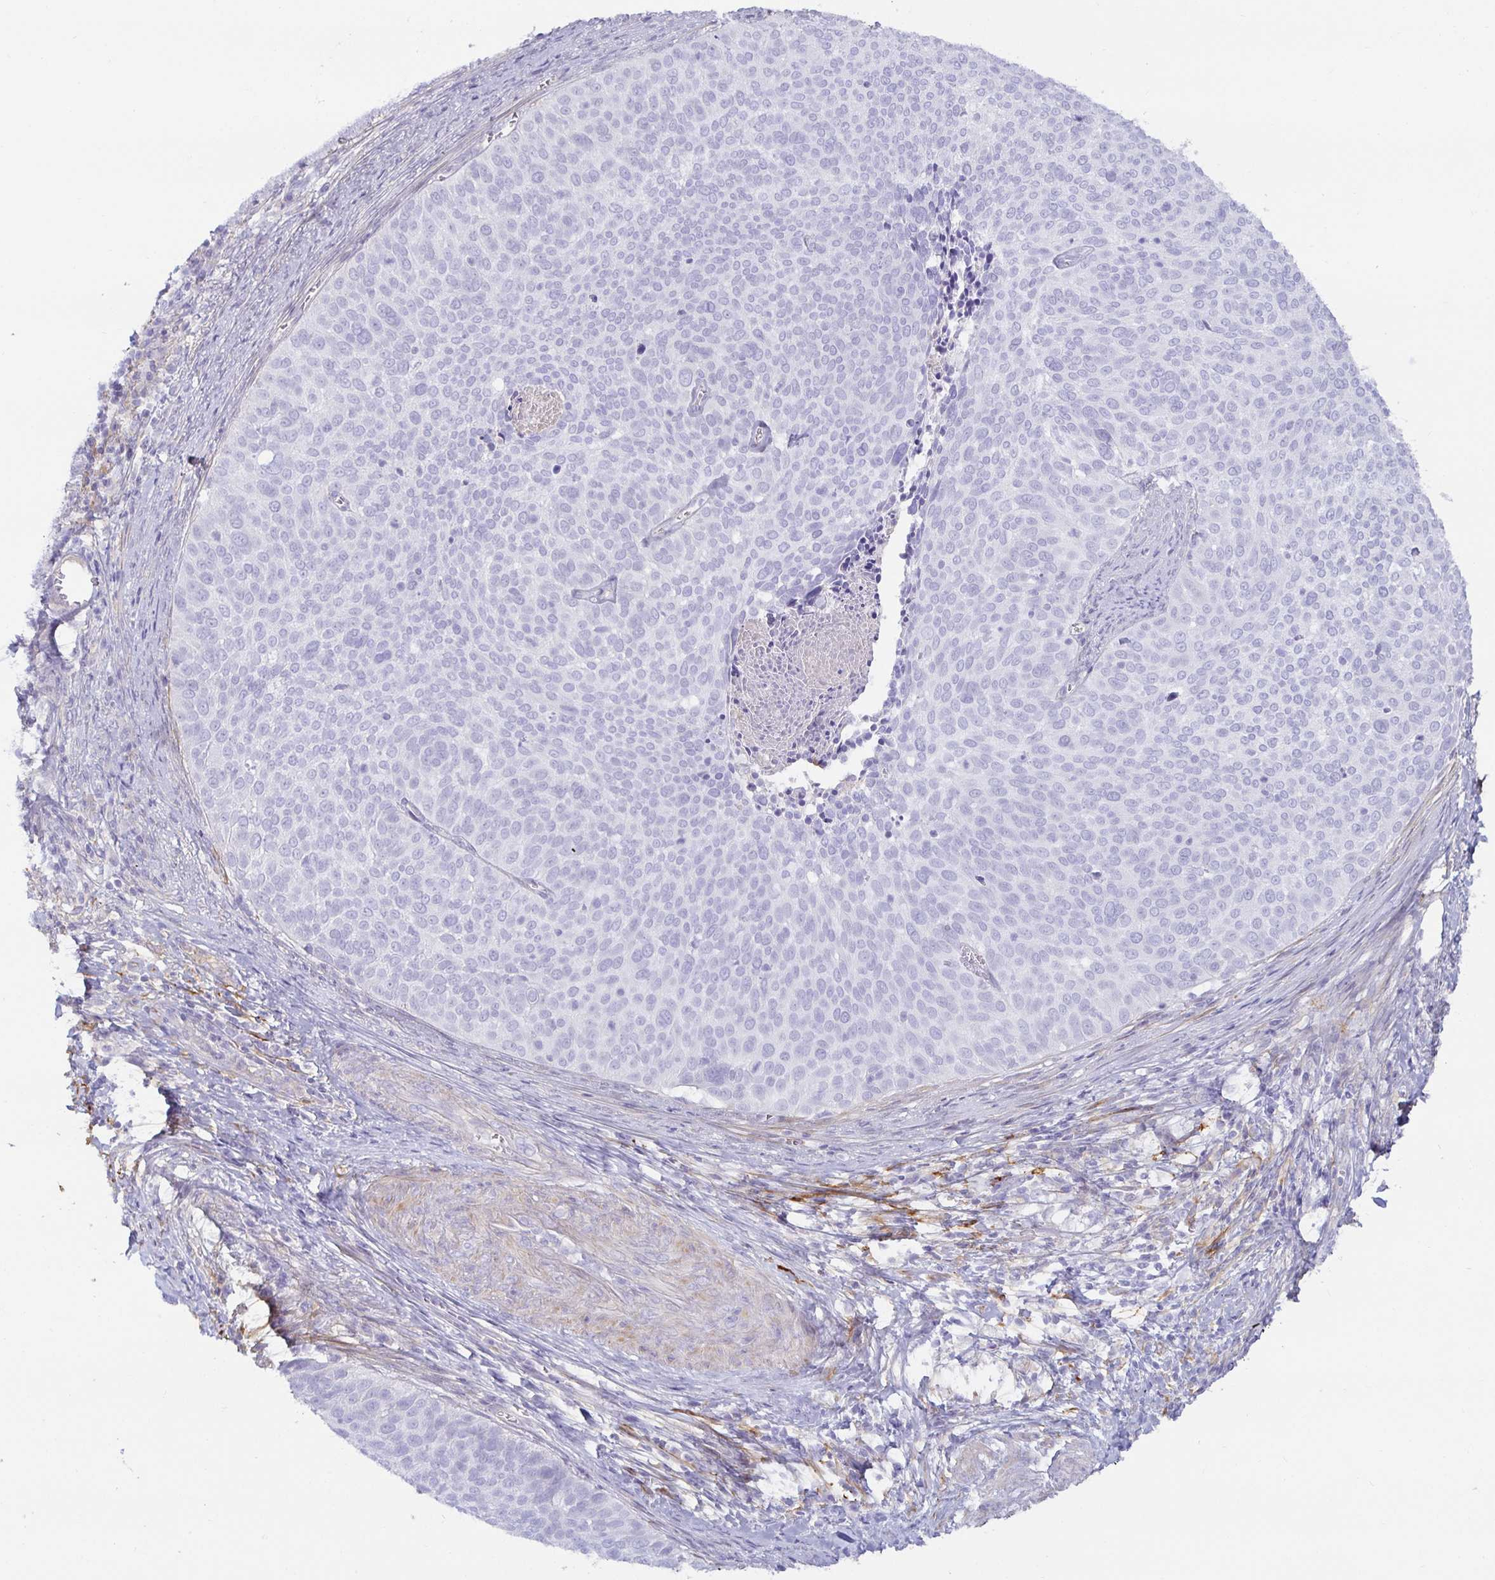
{"staining": {"intensity": "negative", "quantity": "none", "location": "none"}, "tissue": "cervical cancer", "cell_type": "Tumor cells", "image_type": "cancer", "snomed": [{"axis": "morphology", "description": "Squamous cell carcinoma, NOS"}, {"axis": "topography", "description": "Cervix"}], "caption": "Tumor cells show no significant positivity in squamous cell carcinoma (cervical). Brightfield microscopy of IHC stained with DAB (brown) and hematoxylin (blue), captured at high magnification.", "gene": "SPAG4", "patient": {"sex": "female", "age": 39}}